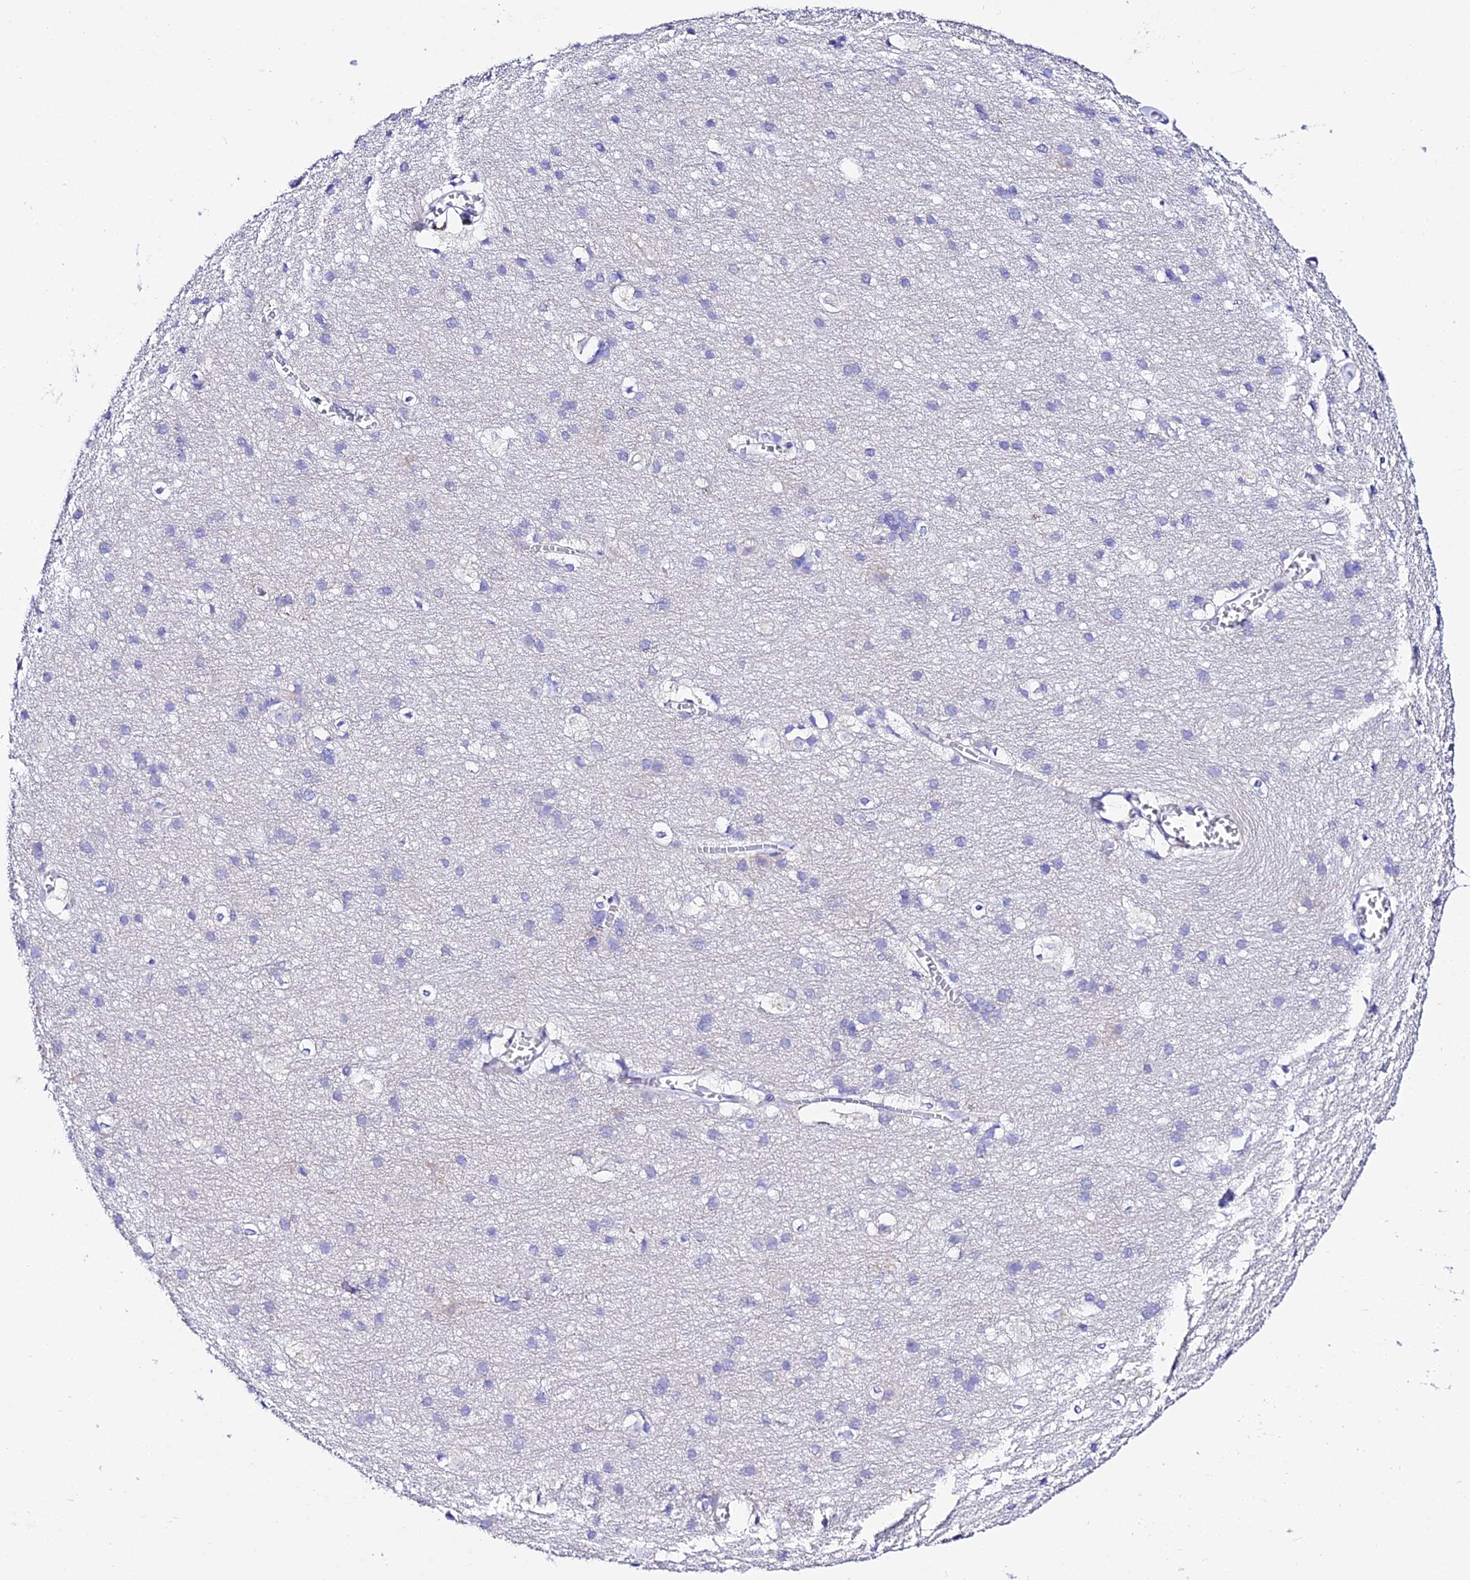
{"staining": {"intensity": "negative", "quantity": "none", "location": "none"}, "tissue": "cerebral cortex", "cell_type": "Endothelial cells", "image_type": "normal", "snomed": [{"axis": "morphology", "description": "Normal tissue, NOS"}, {"axis": "topography", "description": "Cerebral cortex"}], "caption": "IHC image of benign cerebral cortex: cerebral cortex stained with DAB (3,3'-diaminobenzidine) displays no significant protein expression in endothelial cells. Nuclei are stained in blue.", "gene": "TMEM117", "patient": {"sex": "male", "age": 54}}